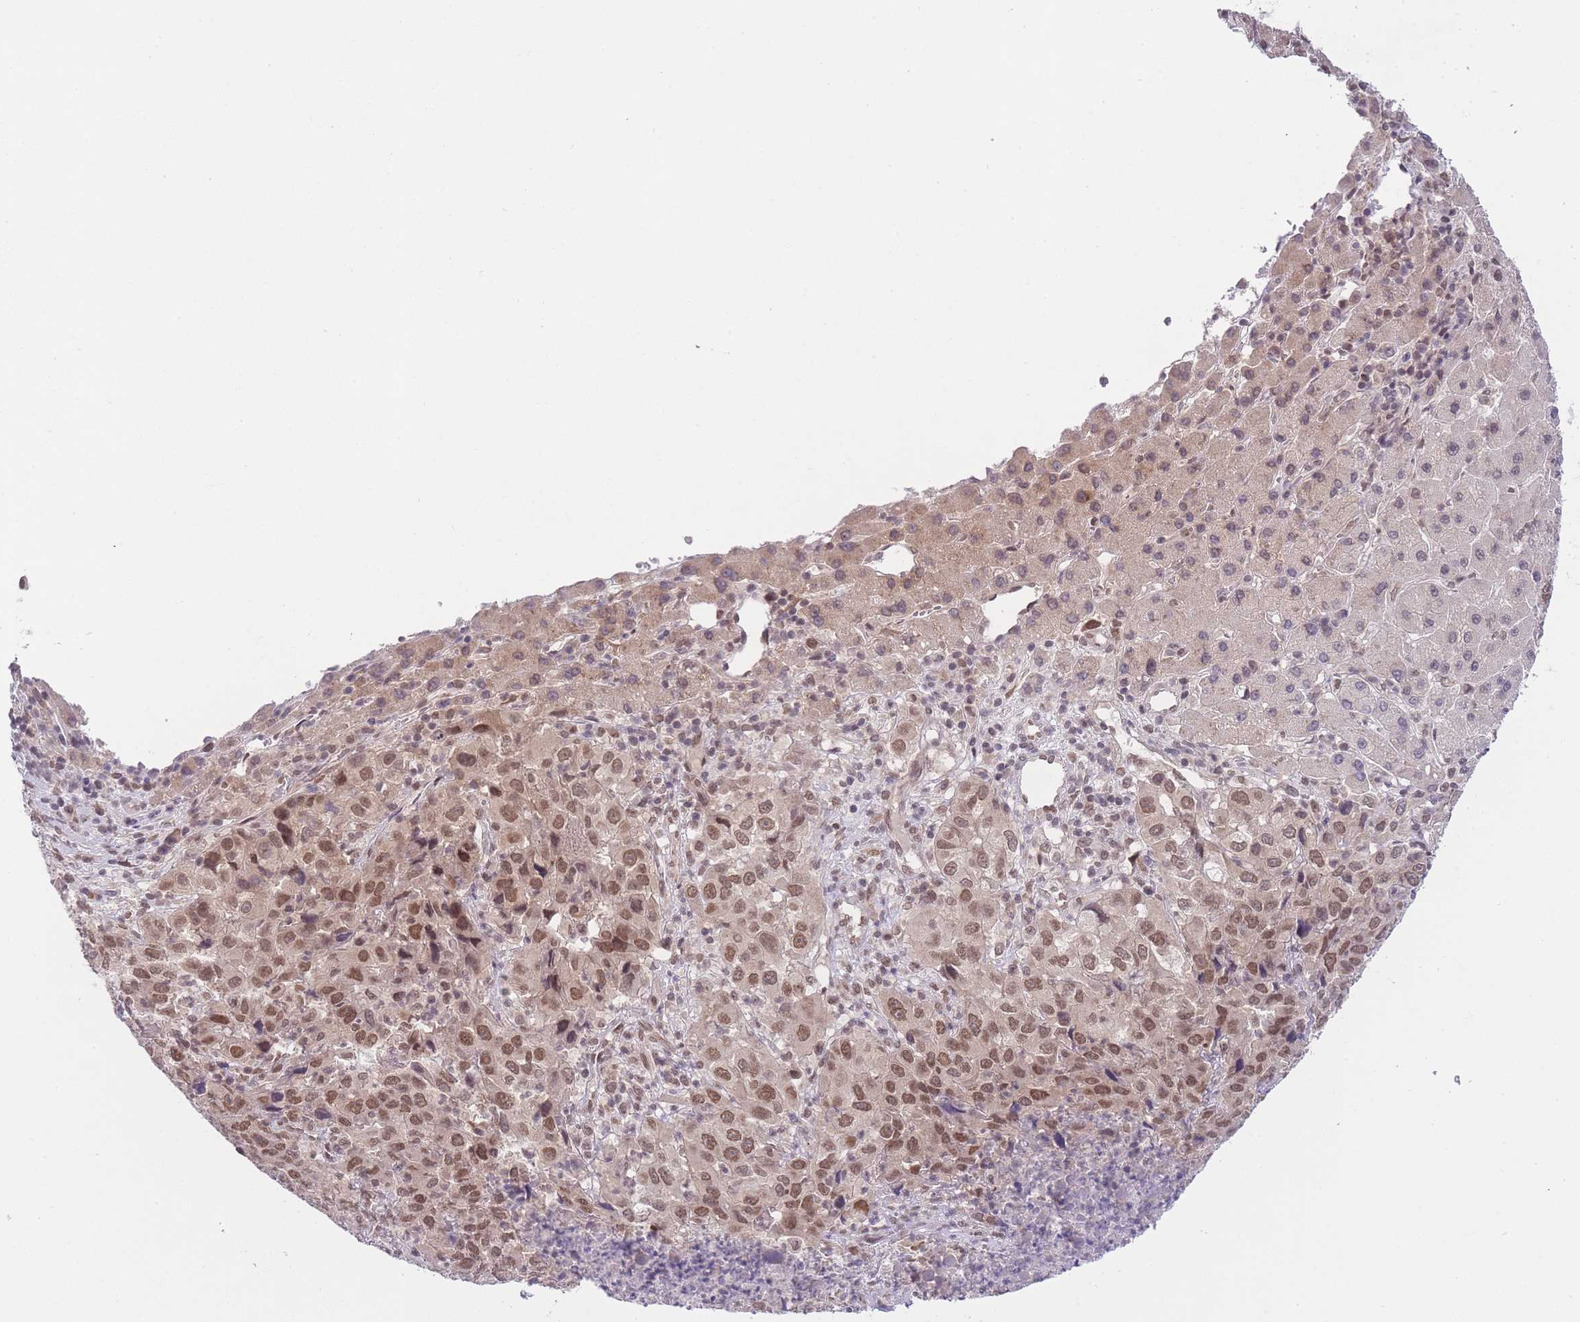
{"staining": {"intensity": "moderate", "quantity": ">75%", "location": "nuclear"}, "tissue": "liver cancer", "cell_type": "Tumor cells", "image_type": "cancer", "snomed": [{"axis": "morphology", "description": "Carcinoma, Hepatocellular, NOS"}, {"axis": "topography", "description": "Liver"}], "caption": "Tumor cells display moderate nuclear expression in about >75% of cells in liver hepatocellular carcinoma.", "gene": "TMED3", "patient": {"sex": "male", "age": 63}}